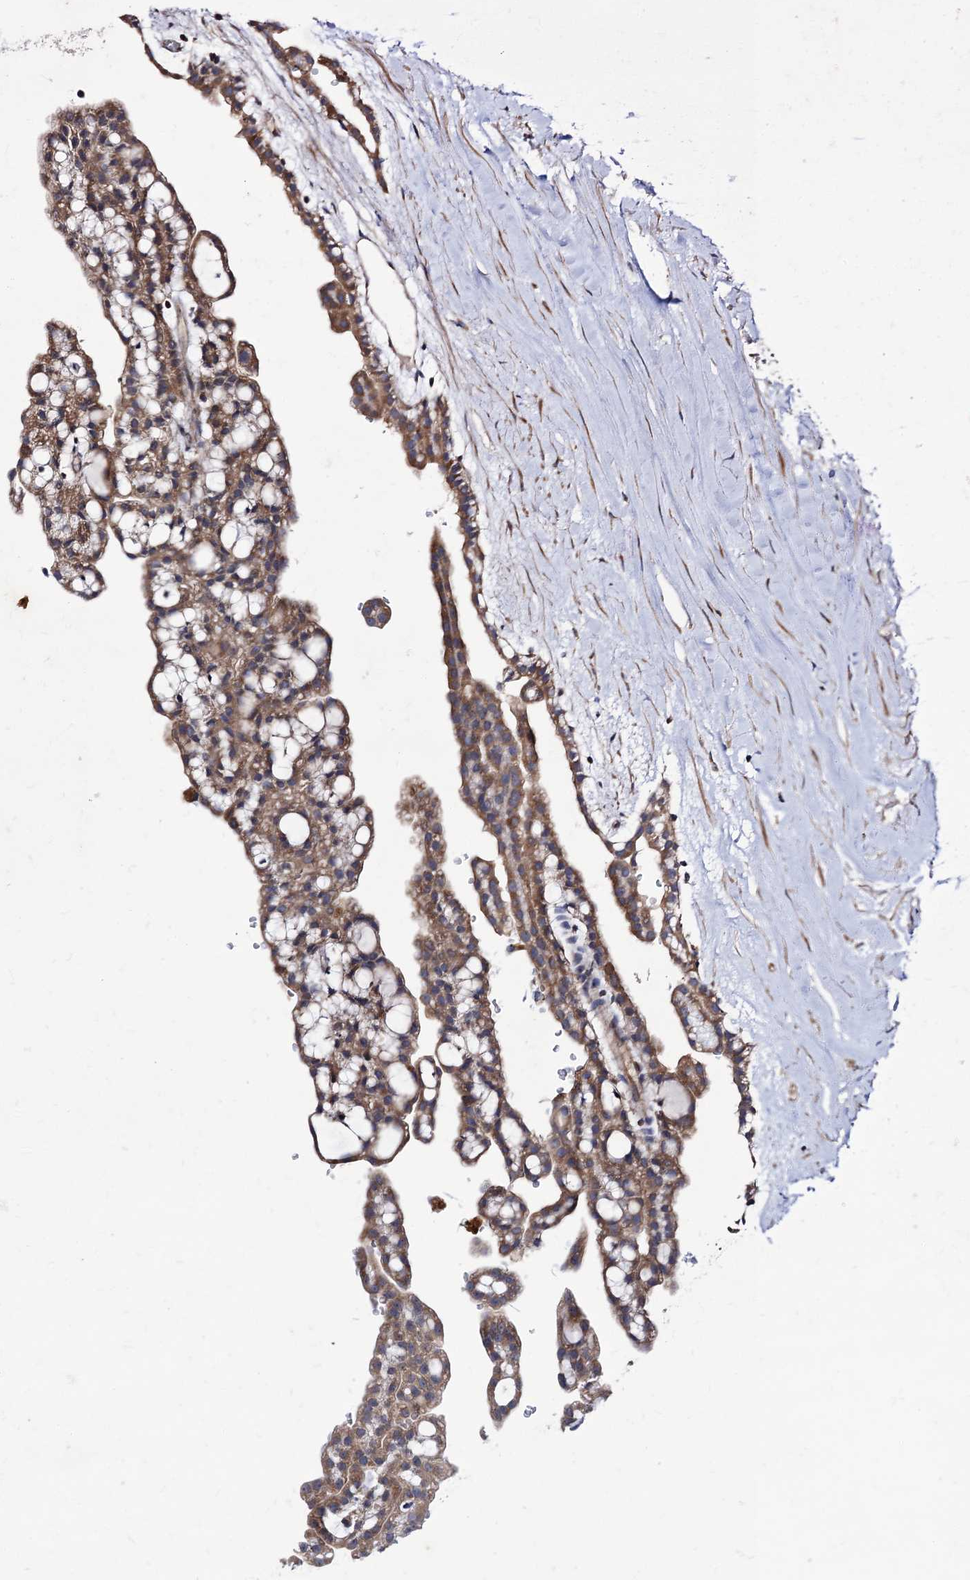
{"staining": {"intensity": "moderate", "quantity": ">75%", "location": "cytoplasmic/membranous"}, "tissue": "renal cancer", "cell_type": "Tumor cells", "image_type": "cancer", "snomed": [{"axis": "morphology", "description": "Adenocarcinoma, NOS"}, {"axis": "topography", "description": "Kidney"}], "caption": "A histopathology image showing moderate cytoplasmic/membranous positivity in about >75% of tumor cells in renal cancer, as visualized by brown immunohistochemical staining.", "gene": "DYDC1", "patient": {"sex": "male", "age": 63}}